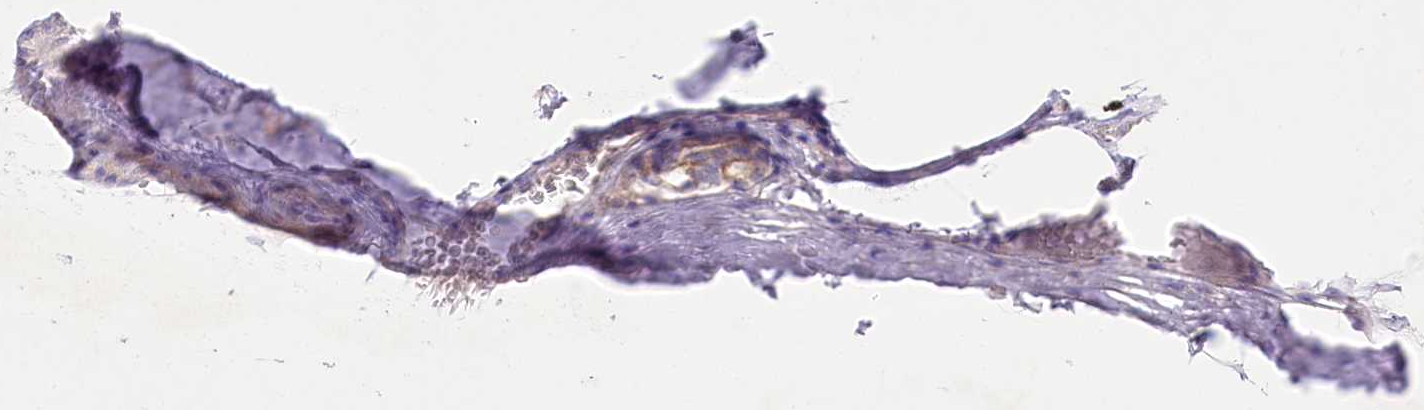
{"staining": {"intensity": "weak", "quantity": "25%-75%", "location": "cytoplasmic/membranous"}, "tissue": "prostate cancer", "cell_type": "Tumor cells", "image_type": "cancer", "snomed": [{"axis": "morphology", "description": "Adenocarcinoma, High grade"}, {"axis": "topography", "description": "Prostate"}], "caption": "High-magnification brightfield microscopy of prostate adenocarcinoma (high-grade) stained with DAB (brown) and counterstained with hematoxylin (blue). tumor cells exhibit weak cytoplasmic/membranous staining is seen in about25%-75% of cells.", "gene": "LRRC14B", "patient": {"sex": "male", "age": 56}}